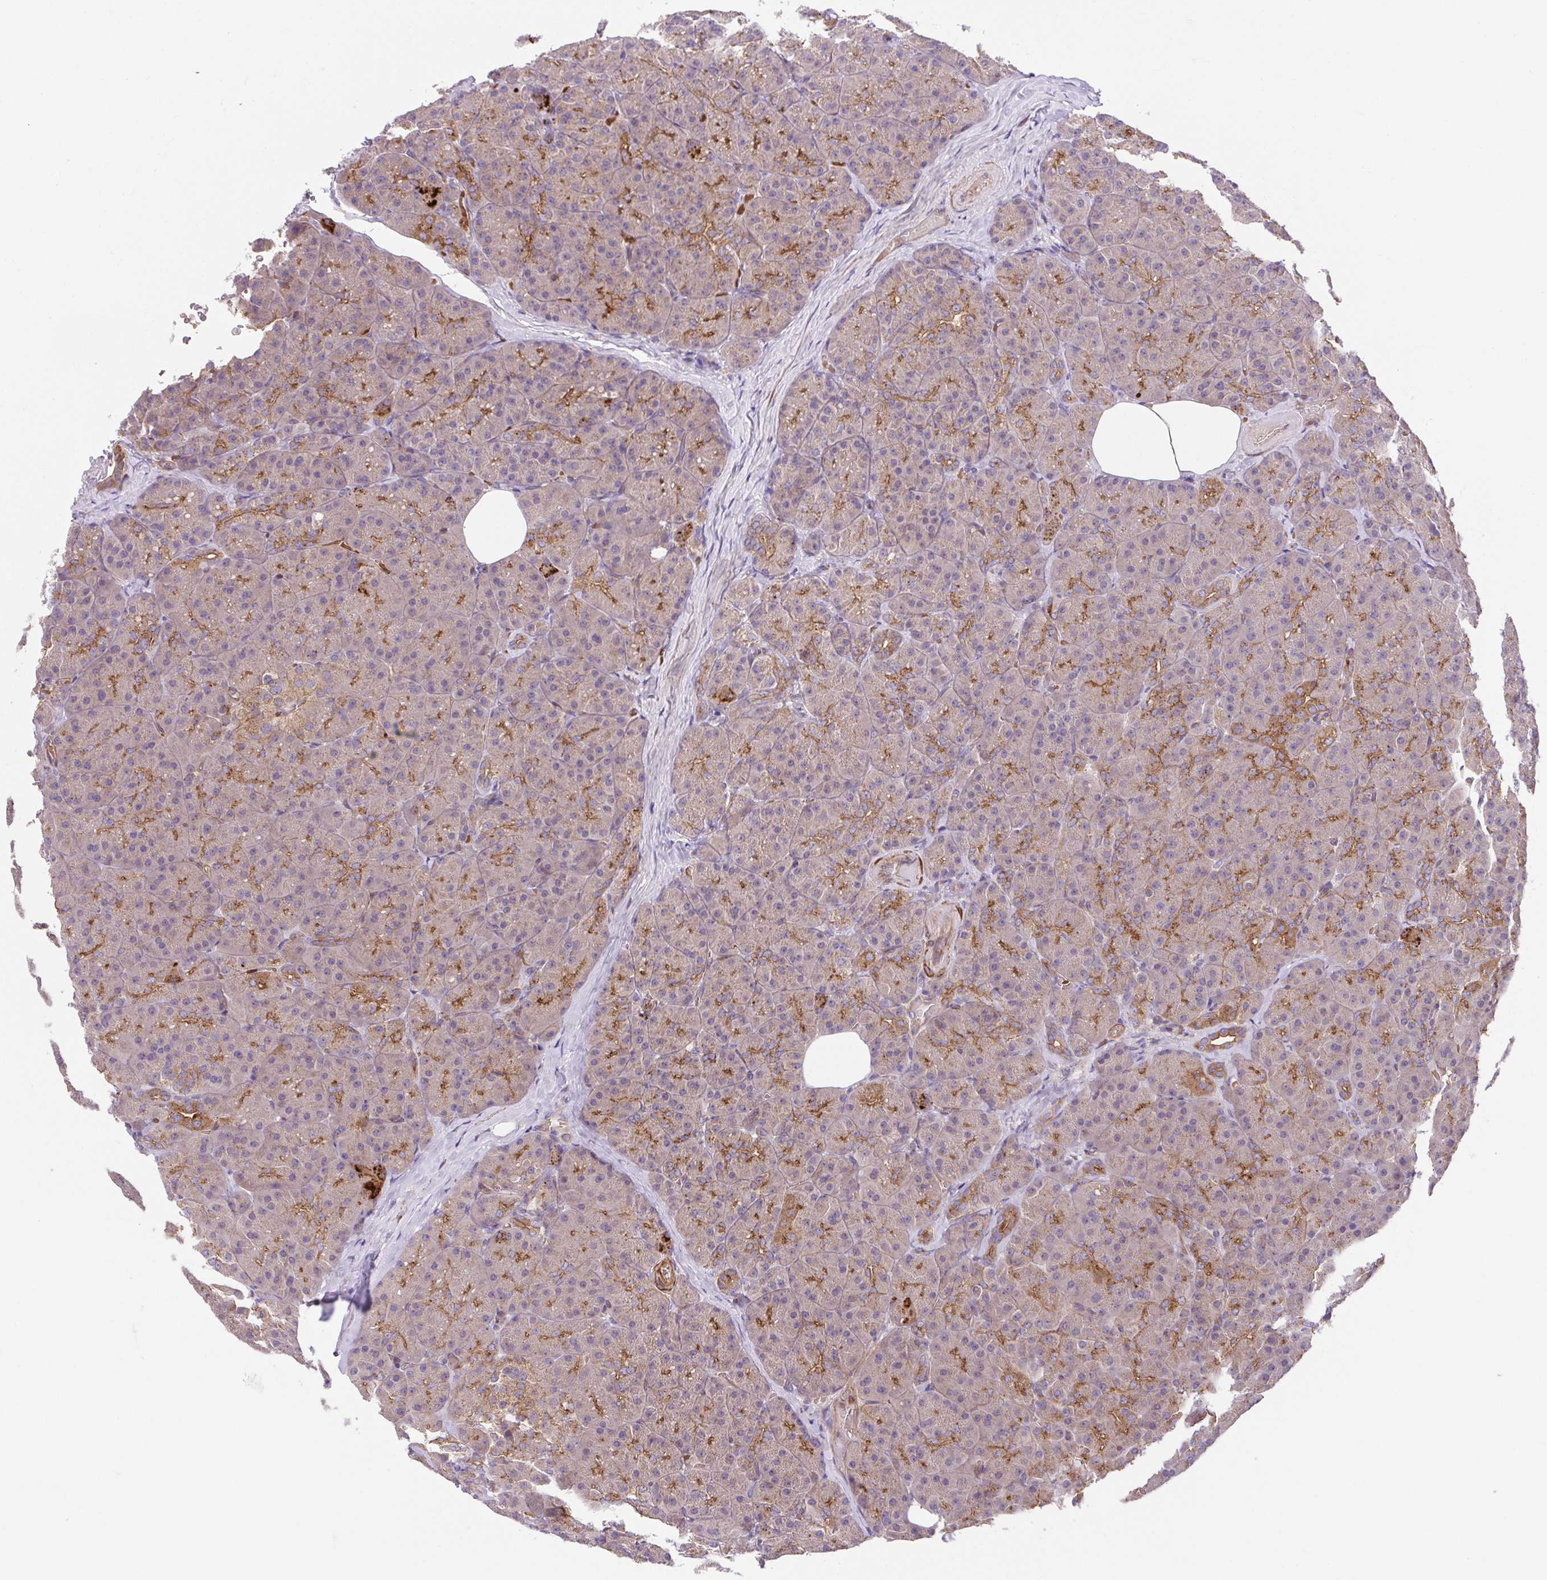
{"staining": {"intensity": "moderate", "quantity": "25%-75%", "location": "cytoplasmic/membranous"}, "tissue": "pancreas", "cell_type": "Exocrine glandular cells", "image_type": "normal", "snomed": [{"axis": "morphology", "description": "Normal tissue, NOS"}, {"axis": "topography", "description": "Pancreas"}], "caption": "Pancreas was stained to show a protein in brown. There is medium levels of moderate cytoplasmic/membranous expression in about 25%-75% of exocrine glandular cells. The staining was performed using DAB to visualize the protein expression in brown, while the nuclei were stained in blue with hematoxylin (Magnification: 20x).", "gene": "IDE", "patient": {"sex": "male", "age": 57}}